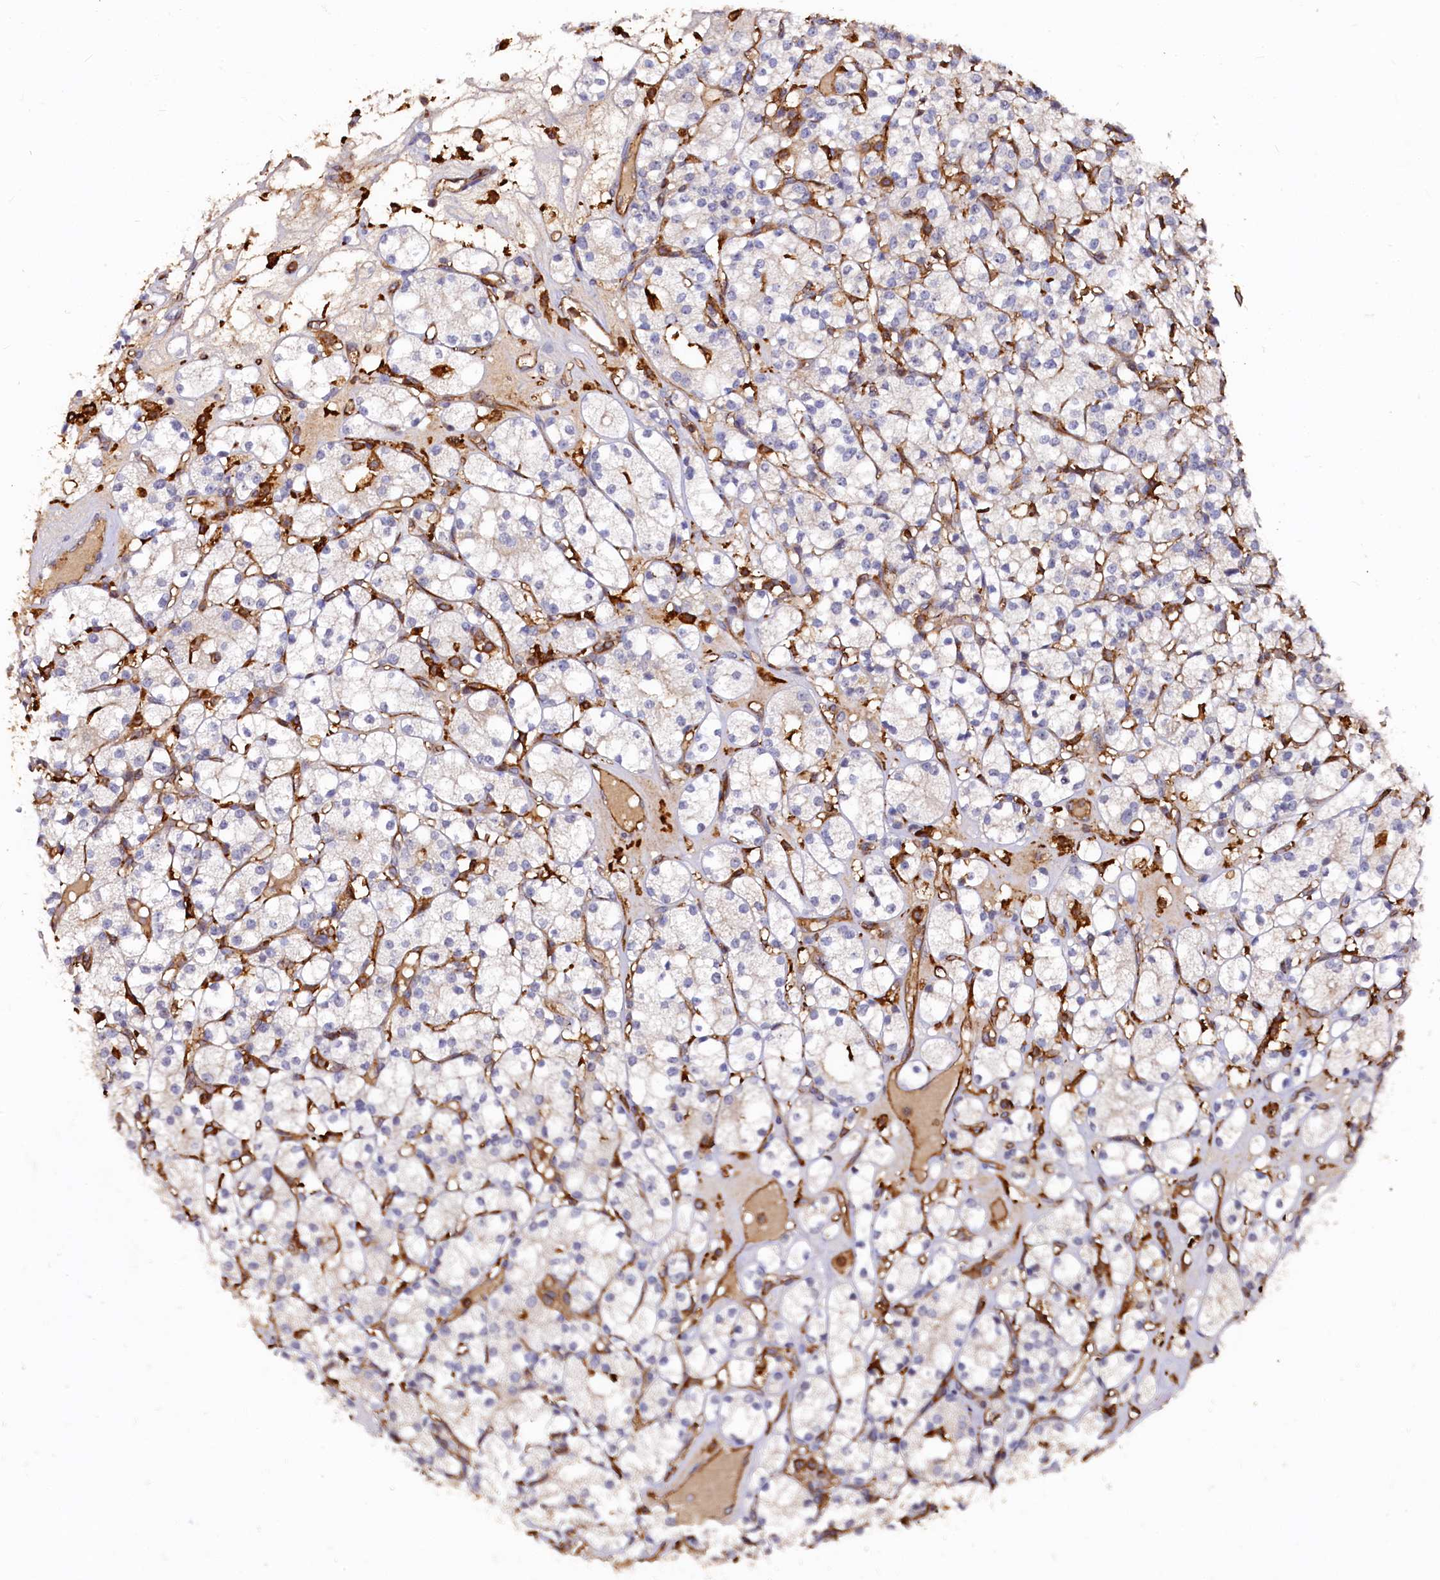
{"staining": {"intensity": "negative", "quantity": "none", "location": "none"}, "tissue": "renal cancer", "cell_type": "Tumor cells", "image_type": "cancer", "snomed": [{"axis": "morphology", "description": "Adenocarcinoma, NOS"}, {"axis": "topography", "description": "Kidney"}], "caption": "This photomicrograph is of renal adenocarcinoma stained with immunohistochemistry (IHC) to label a protein in brown with the nuclei are counter-stained blue. There is no staining in tumor cells. (DAB (3,3'-diaminobenzidine) IHC with hematoxylin counter stain).", "gene": "PLEKHO2", "patient": {"sex": "male", "age": 77}}